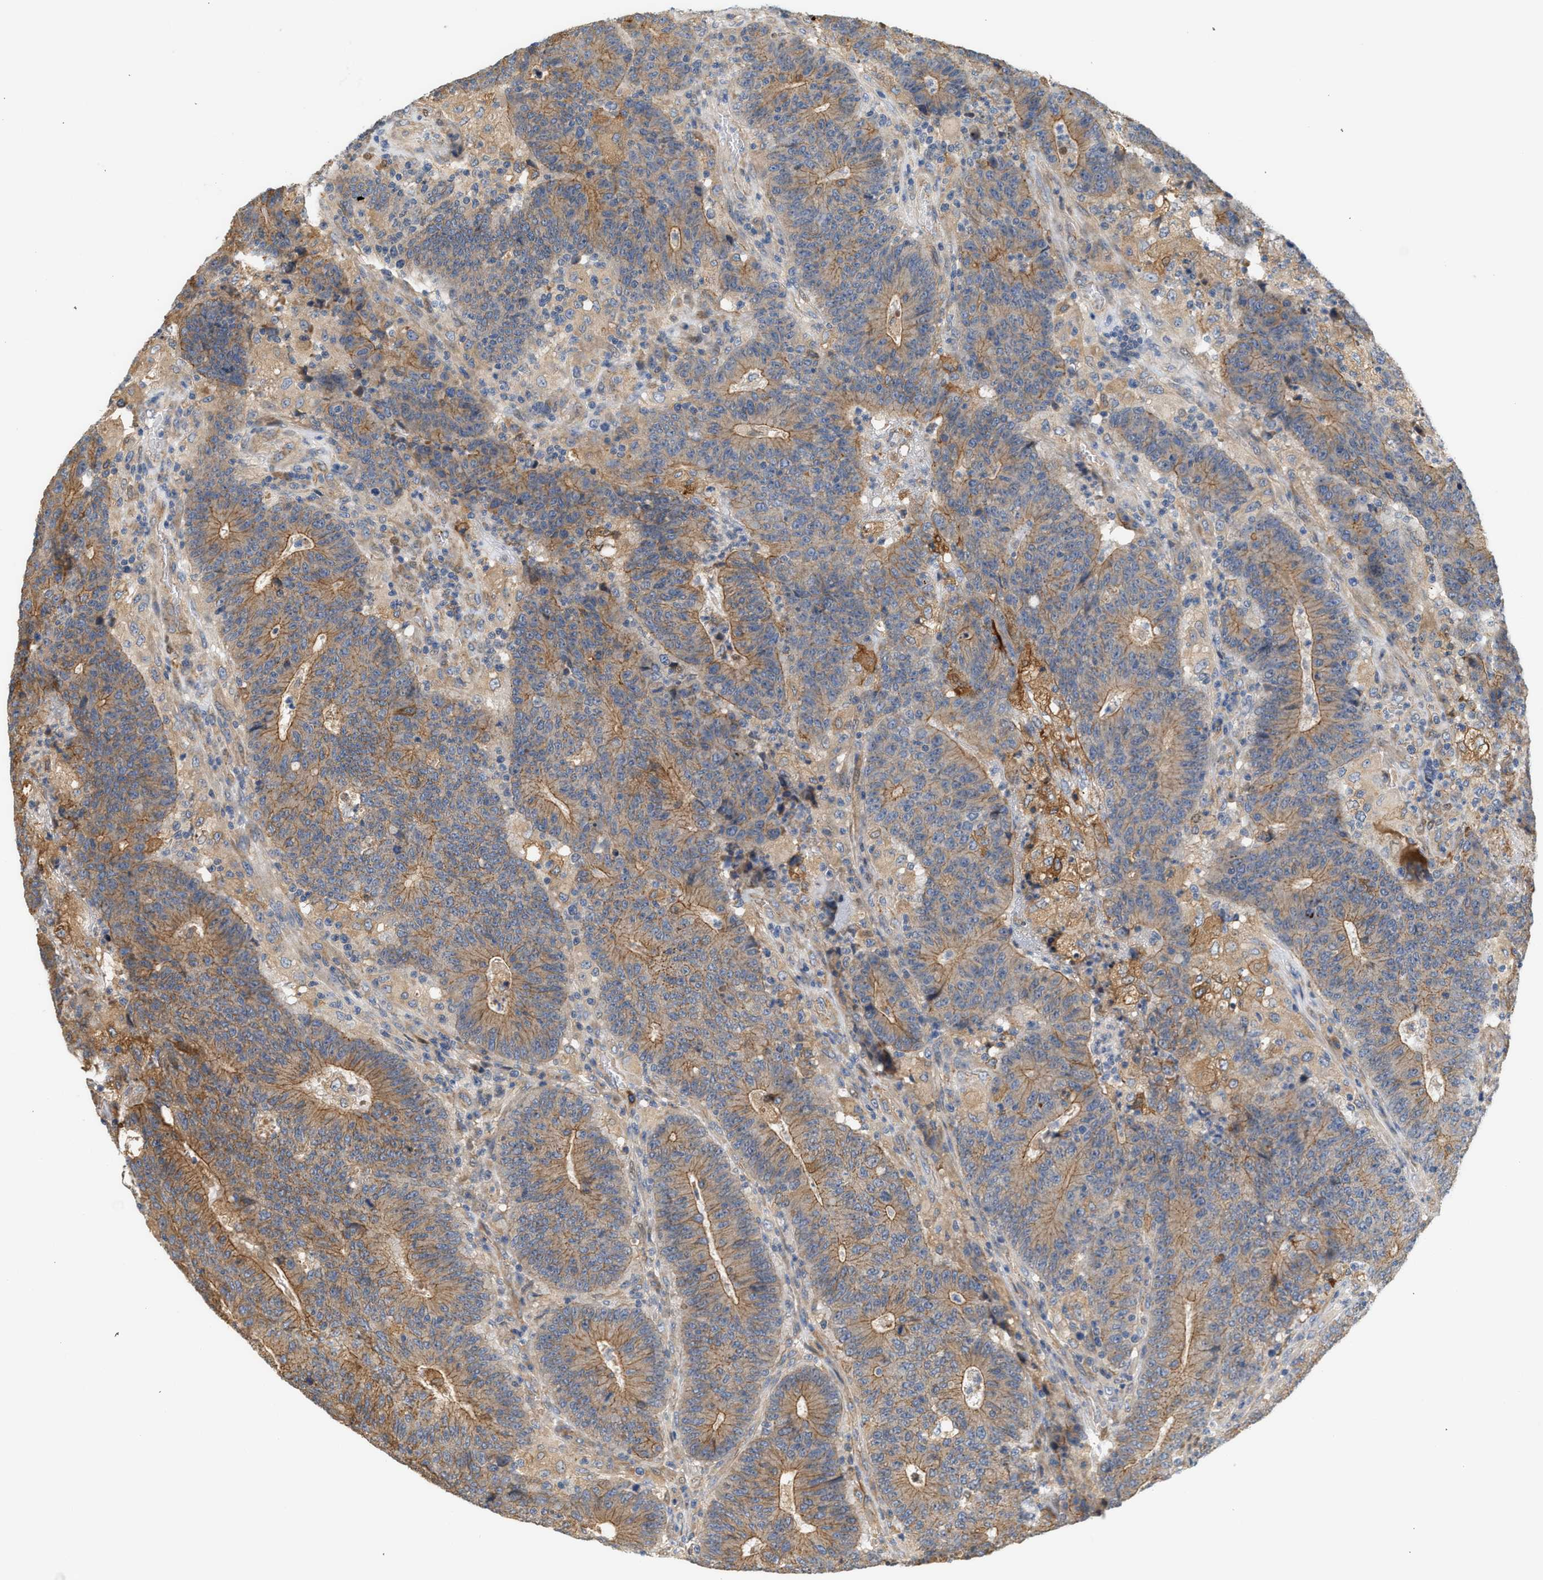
{"staining": {"intensity": "moderate", "quantity": ">75%", "location": "cytoplasmic/membranous"}, "tissue": "colorectal cancer", "cell_type": "Tumor cells", "image_type": "cancer", "snomed": [{"axis": "morphology", "description": "Normal tissue, NOS"}, {"axis": "morphology", "description": "Adenocarcinoma, NOS"}, {"axis": "topography", "description": "Colon"}], "caption": "Moderate cytoplasmic/membranous positivity is appreciated in about >75% of tumor cells in colorectal cancer (adenocarcinoma). The protein of interest is stained brown, and the nuclei are stained in blue (DAB IHC with brightfield microscopy, high magnification).", "gene": "CTXN1", "patient": {"sex": "female", "age": 75}}